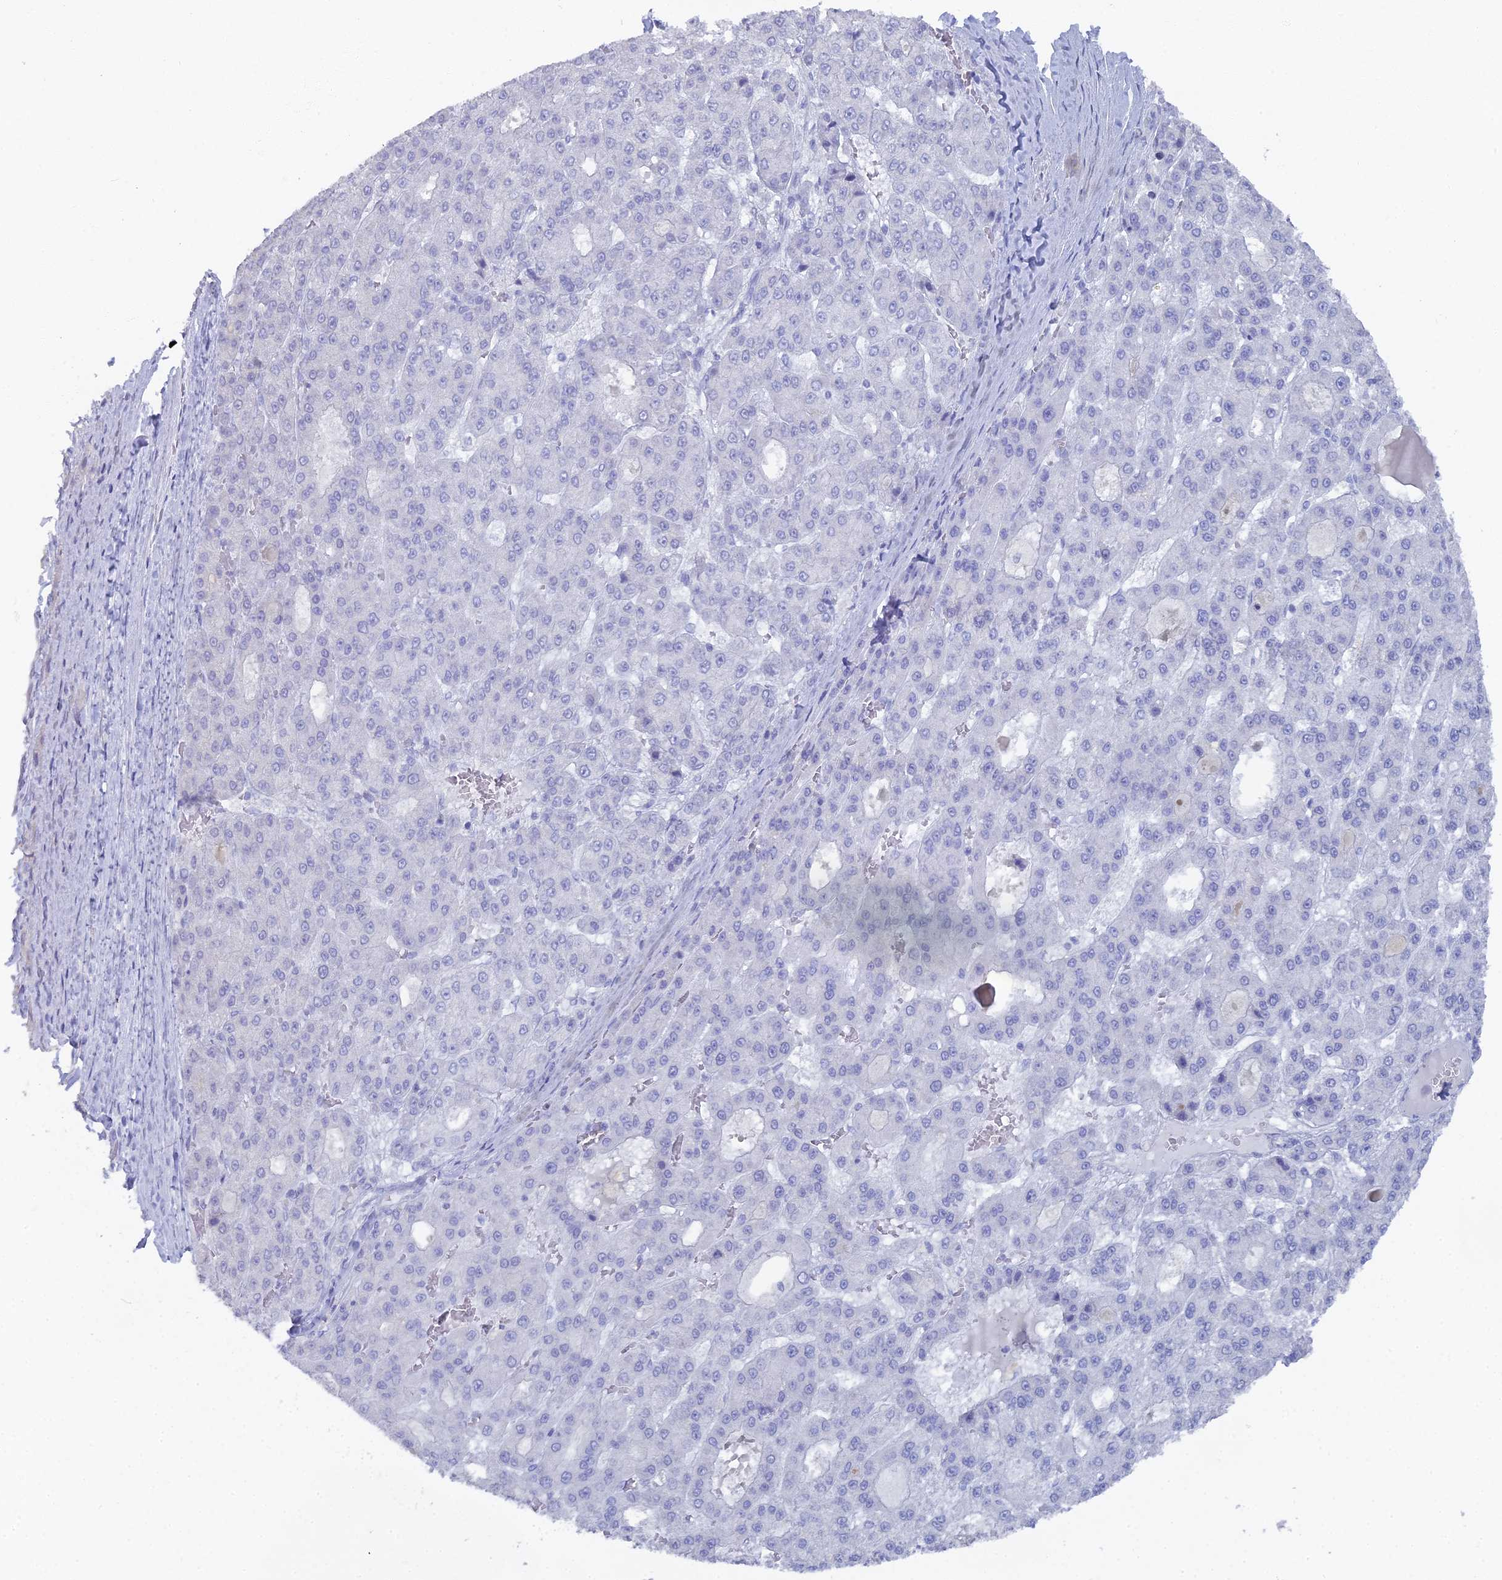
{"staining": {"intensity": "negative", "quantity": "none", "location": "none"}, "tissue": "liver cancer", "cell_type": "Tumor cells", "image_type": "cancer", "snomed": [{"axis": "morphology", "description": "Carcinoma, Hepatocellular, NOS"}, {"axis": "topography", "description": "Liver"}], "caption": "Liver cancer (hepatocellular carcinoma) was stained to show a protein in brown. There is no significant staining in tumor cells.", "gene": "ALPP", "patient": {"sex": "male", "age": 70}}